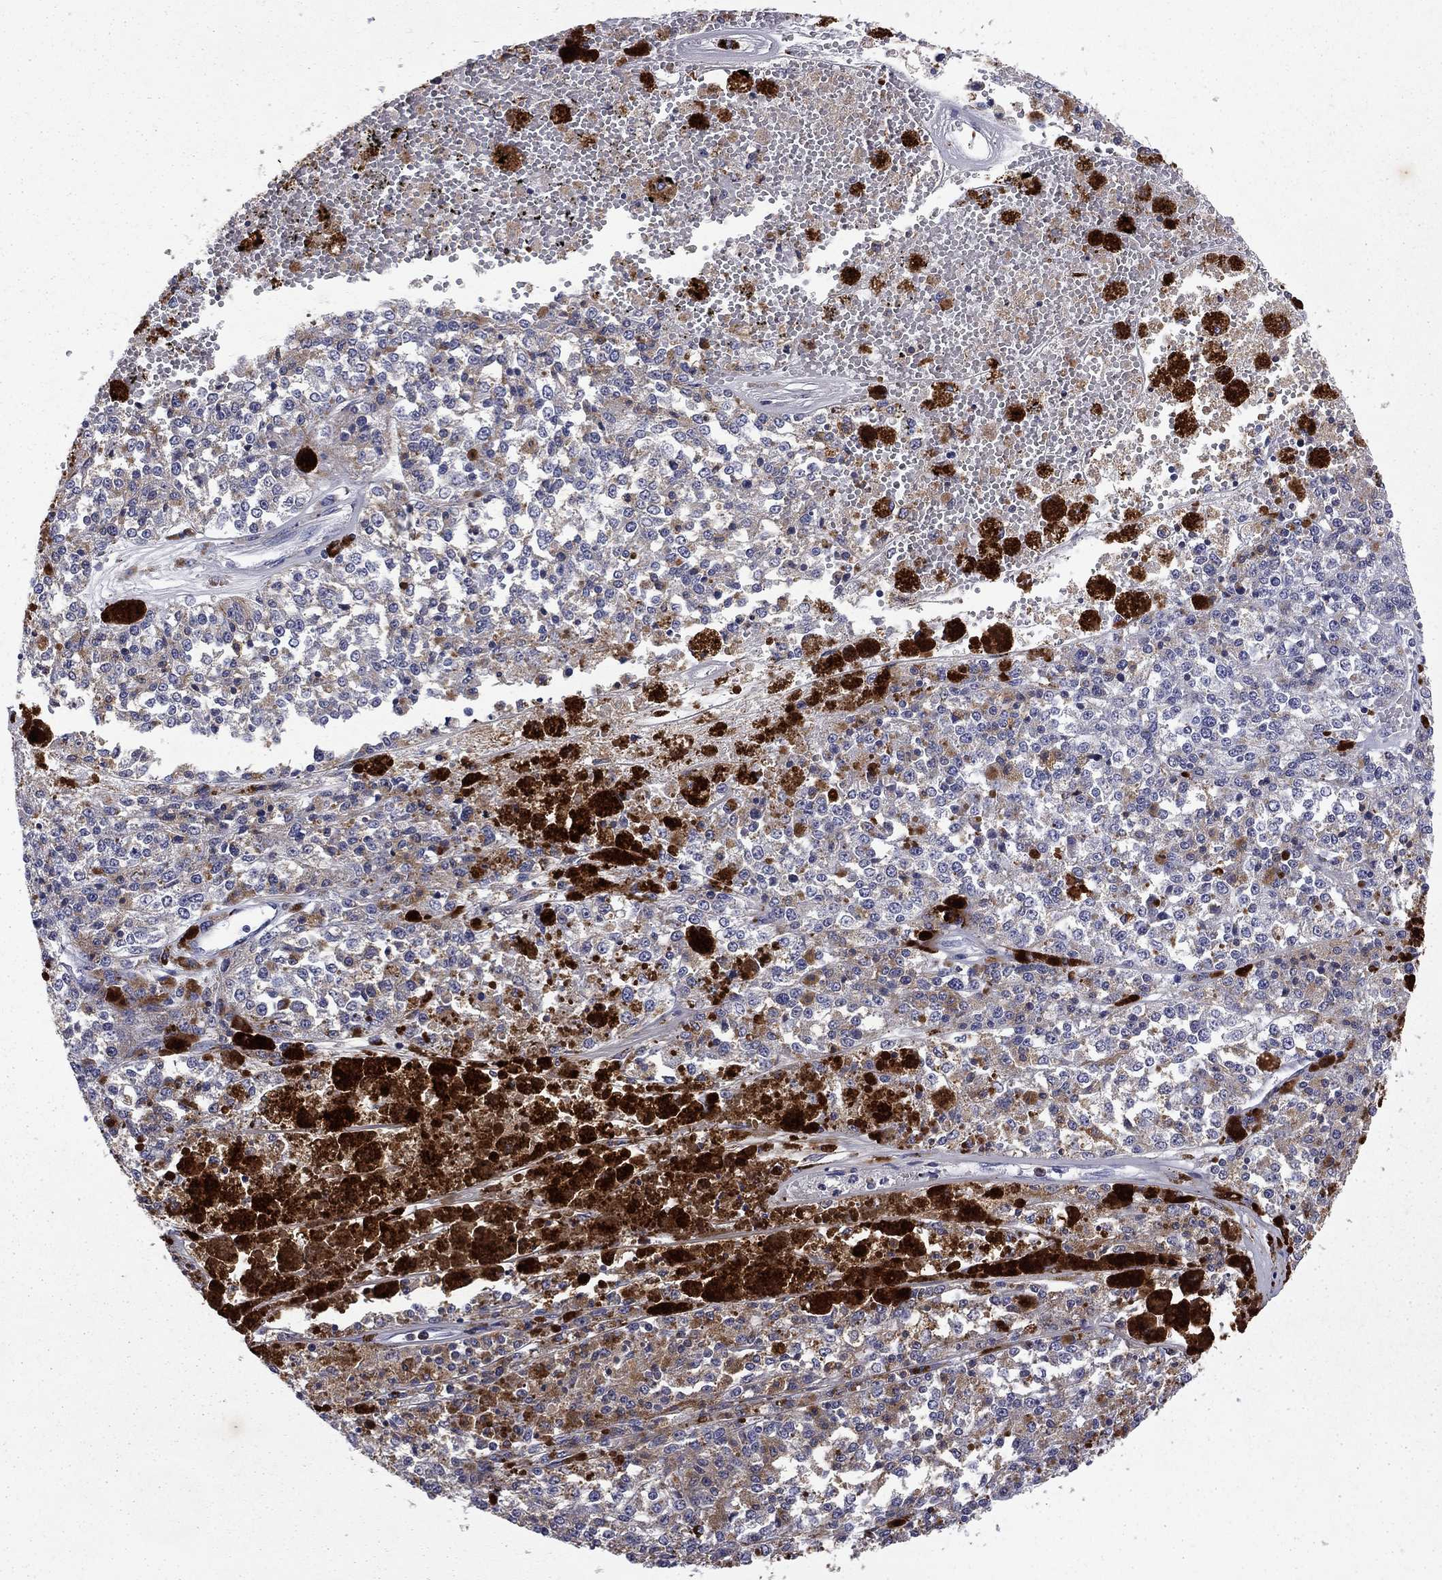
{"staining": {"intensity": "weak", "quantity": "<25%", "location": "cytoplasmic/membranous"}, "tissue": "melanoma", "cell_type": "Tumor cells", "image_type": "cancer", "snomed": [{"axis": "morphology", "description": "Malignant melanoma, Metastatic site"}, {"axis": "topography", "description": "Lymph node"}], "caption": "Immunohistochemistry (IHC) micrograph of neoplastic tissue: human melanoma stained with DAB shows no significant protein expression in tumor cells. Brightfield microscopy of IHC stained with DAB (3,3'-diaminobenzidine) (brown) and hematoxylin (blue), captured at high magnification.", "gene": "MADCAM1", "patient": {"sex": "female", "age": 64}}